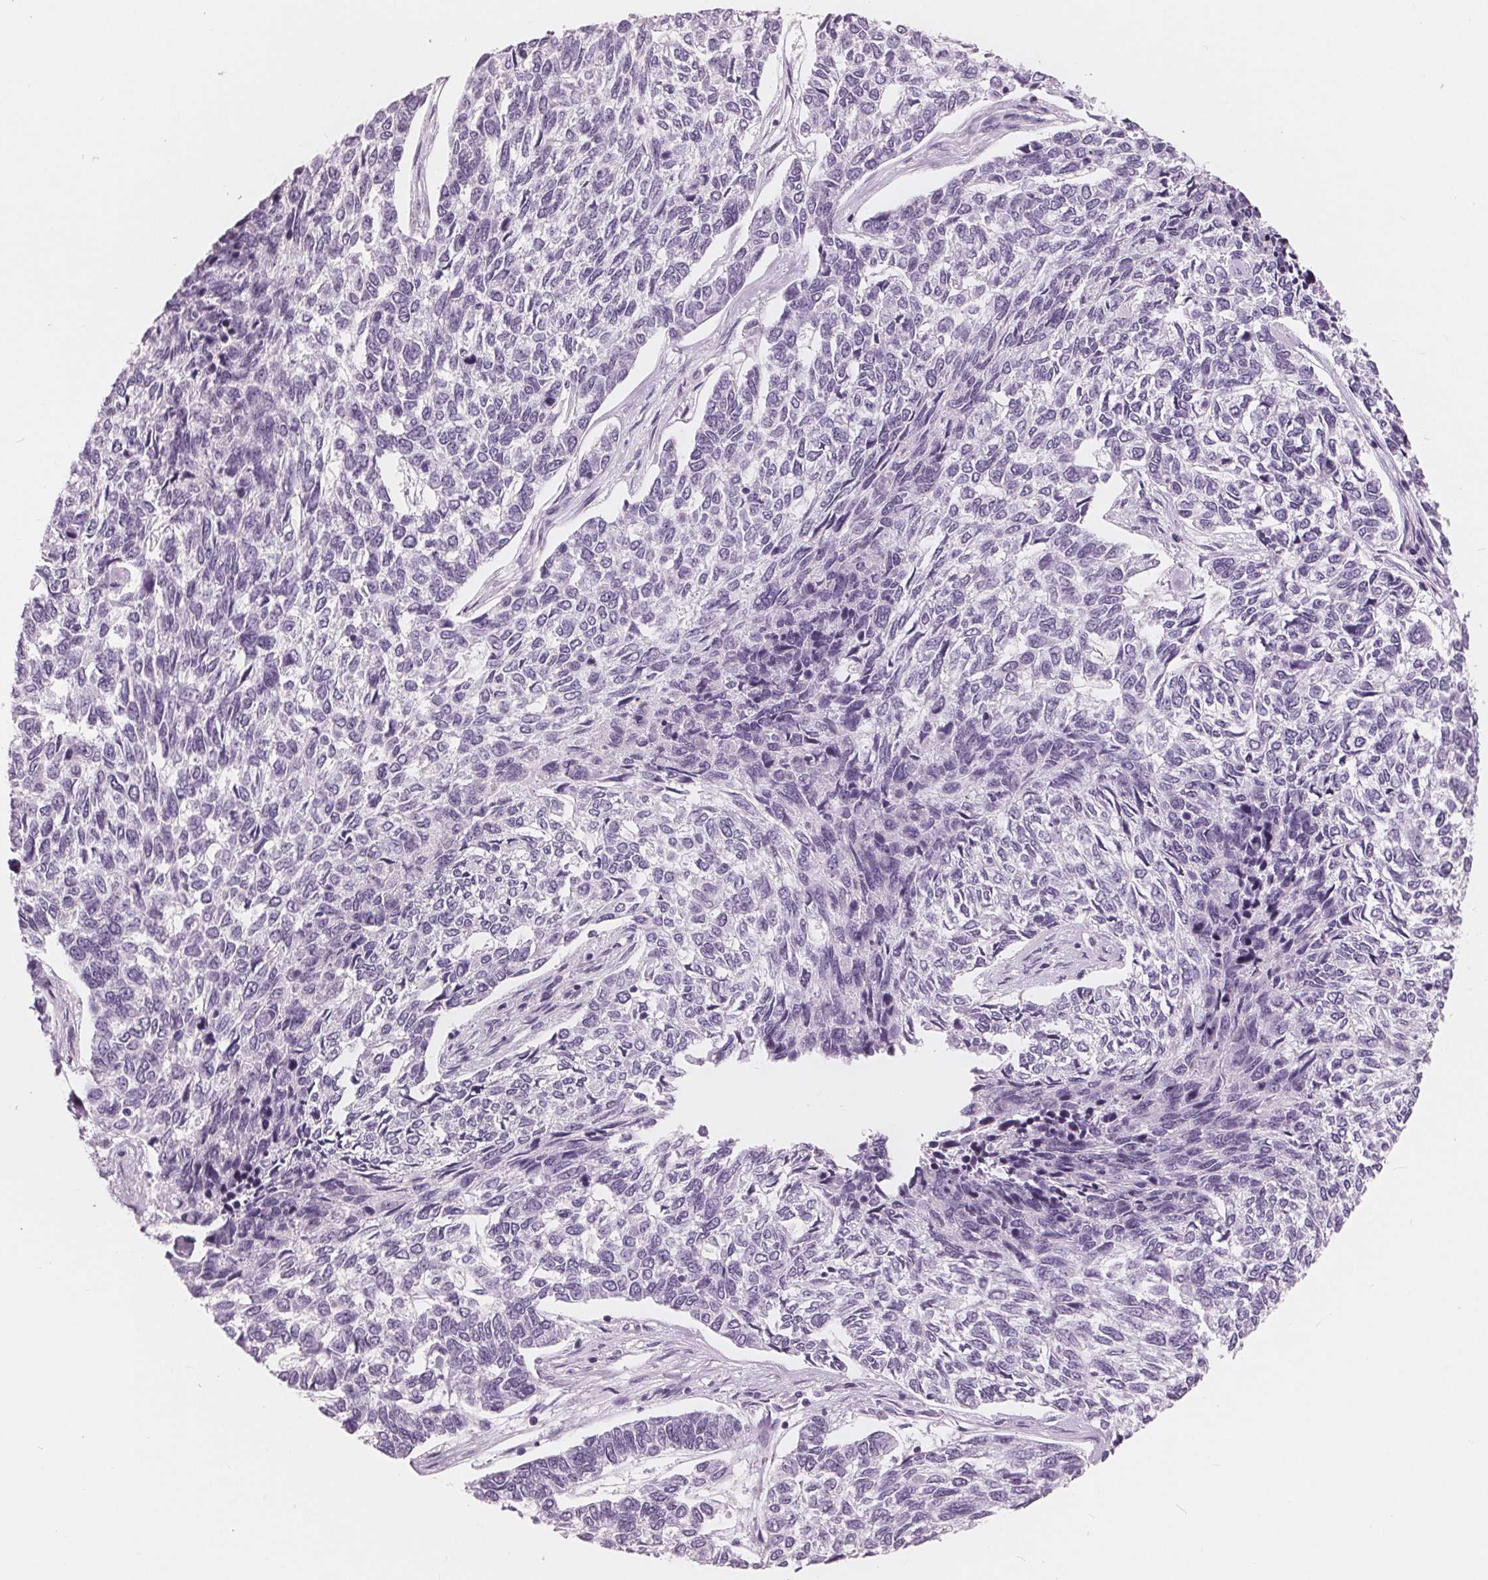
{"staining": {"intensity": "negative", "quantity": "none", "location": "none"}, "tissue": "skin cancer", "cell_type": "Tumor cells", "image_type": "cancer", "snomed": [{"axis": "morphology", "description": "Basal cell carcinoma"}, {"axis": "topography", "description": "Skin"}], "caption": "Histopathology image shows no significant protein positivity in tumor cells of skin basal cell carcinoma. The staining is performed using DAB brown chromogen with nuclei counter-stained in using hematoxylin.", "gene": "AMBP", "patient": {"sex": "female", "age": 65}}